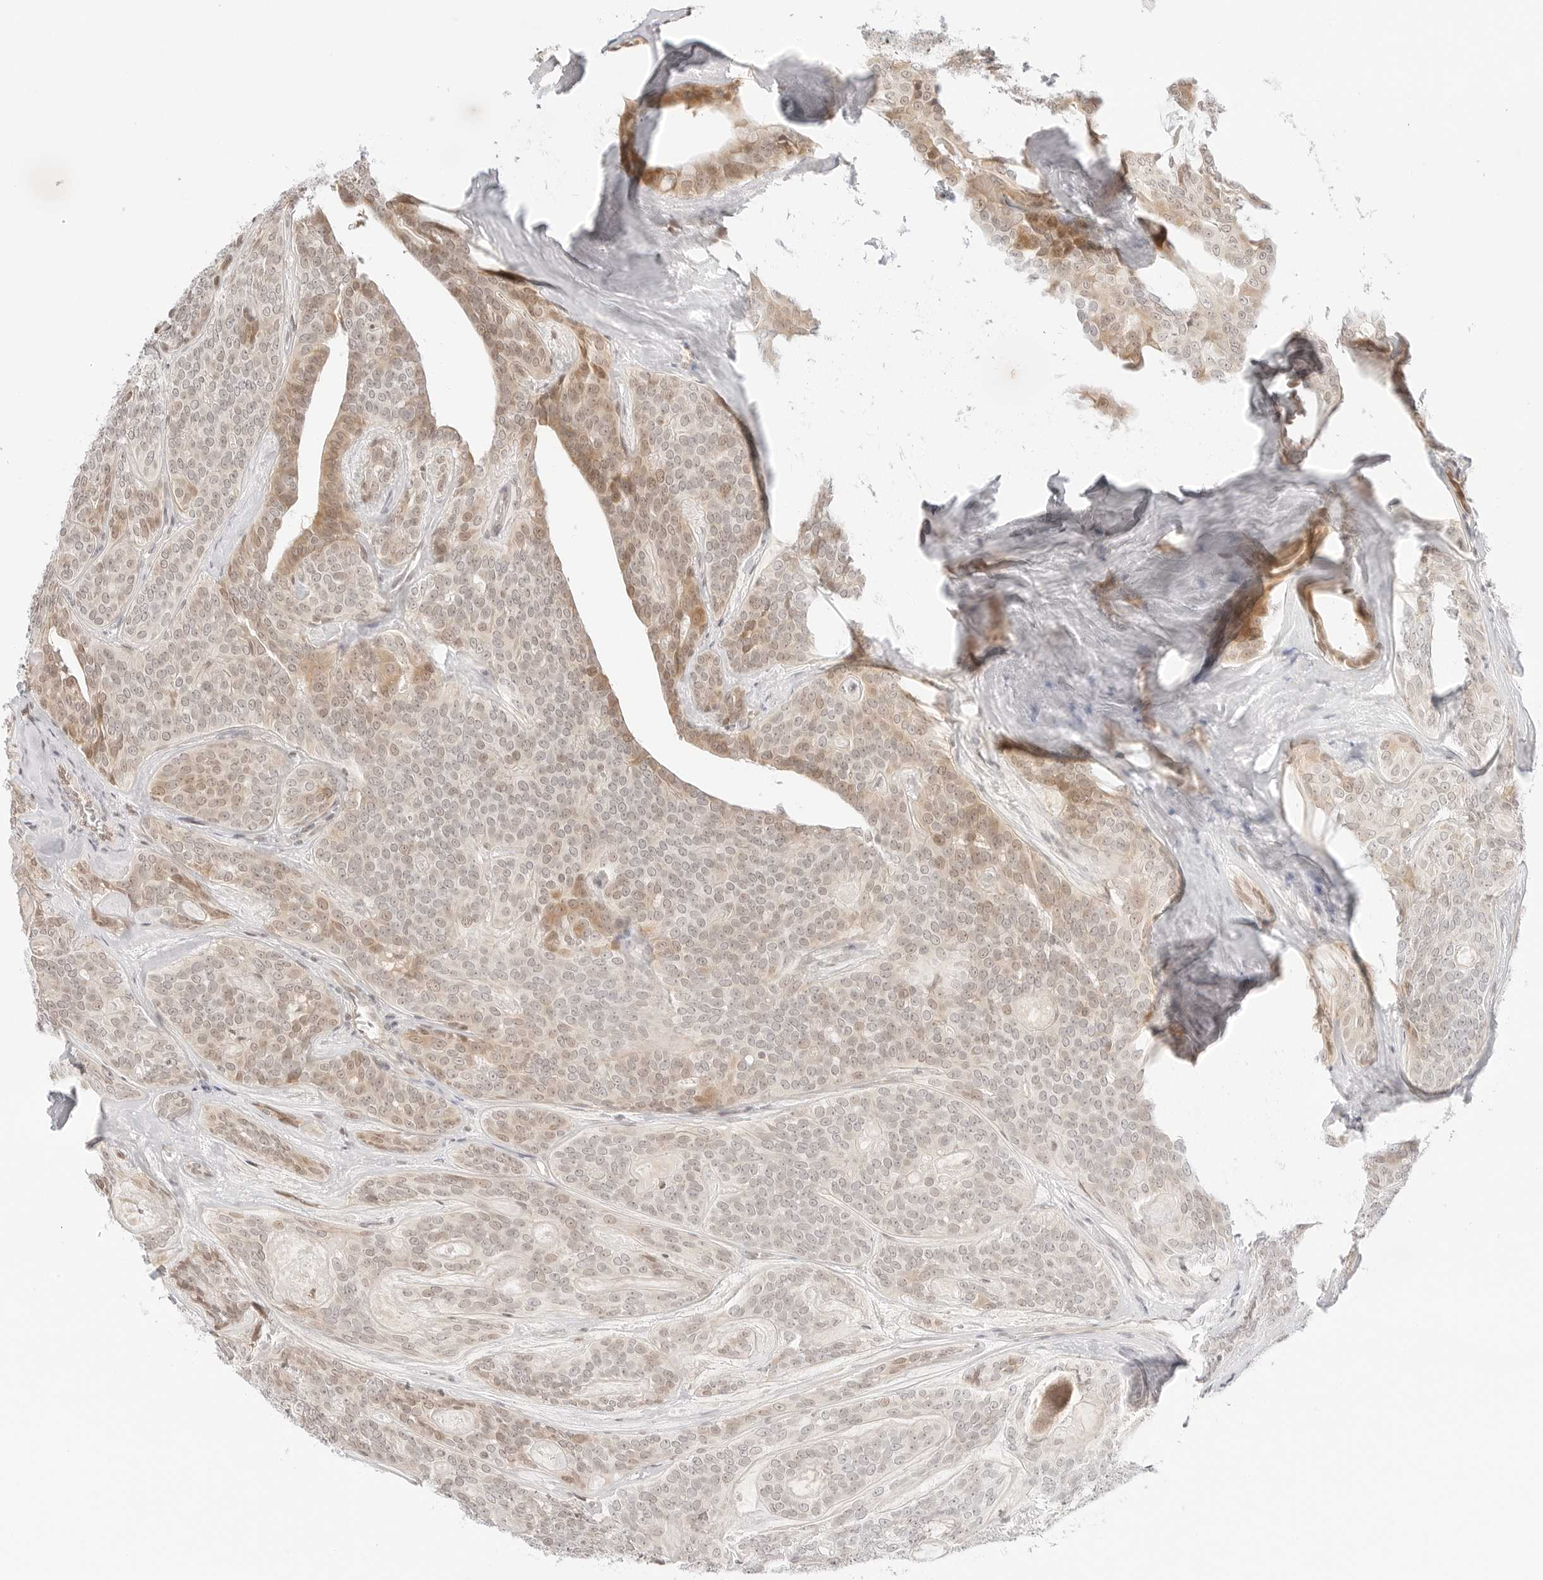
{"staining": {"intensity": "moderate", "quantity": "<25%", "location": "cytoplasmic/membranous,nuclear"}, "tissue": "head and neck cancer", "cell_type": "Tumor cells", "image_type": "cancer", "snomed": [{"axis": "morphology", "description": "Adenocarcinoma, NOS"}, {"axis": "topography", "description": "Head-Neck"}], "caption": "Protein analysis of adenocarcinoma (head and neck) tissue reveals moderate cytoplasmic/membranous and nuclear staining in about <25% of tumor cells.", "gene": "RPS6KL1", "patient": {"sex": "male", "age": 66}}